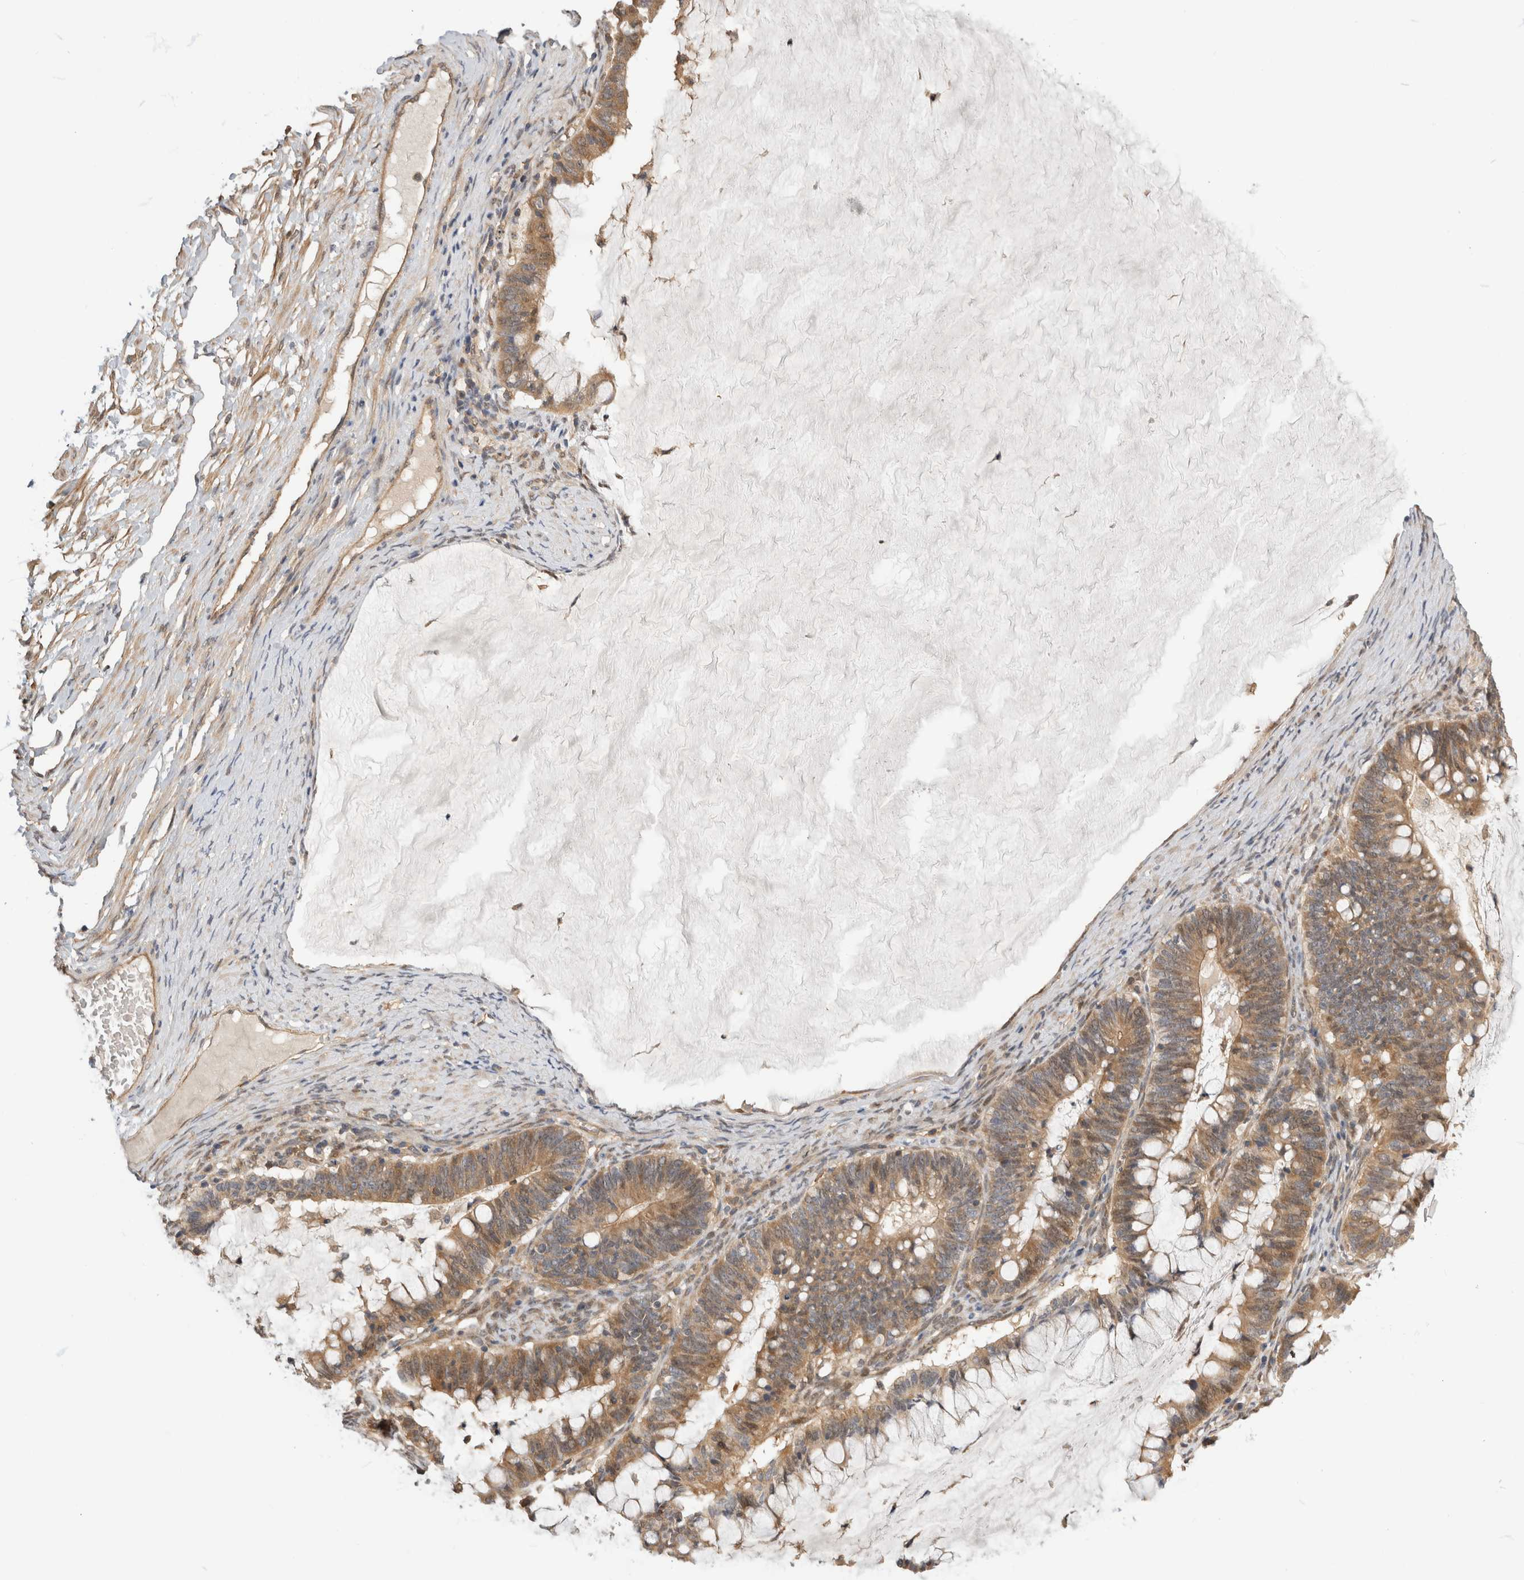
{"staining": {"intensity": "moderate", "quantity": ">75%", "location": "cytoplasmic/membranous"}, "tissue": "ovarian cancer", "cell_type": "Tumor cells", "image_type": "cancer", "snomed": [{"axis": "morphology", "description": "Cystadenocarcinoma, mucinous, NOS"}, {"axis": "topography", "description": "Ovary"}], "caption": "Protein staining by immunohistochemistry (IHC) shows moderate cytoplasmic/membranous staining in about >75% of tumor cells in ovarian cancer.", "gene": "PGM1", "patient": {"sex": "female", "age": 61}}